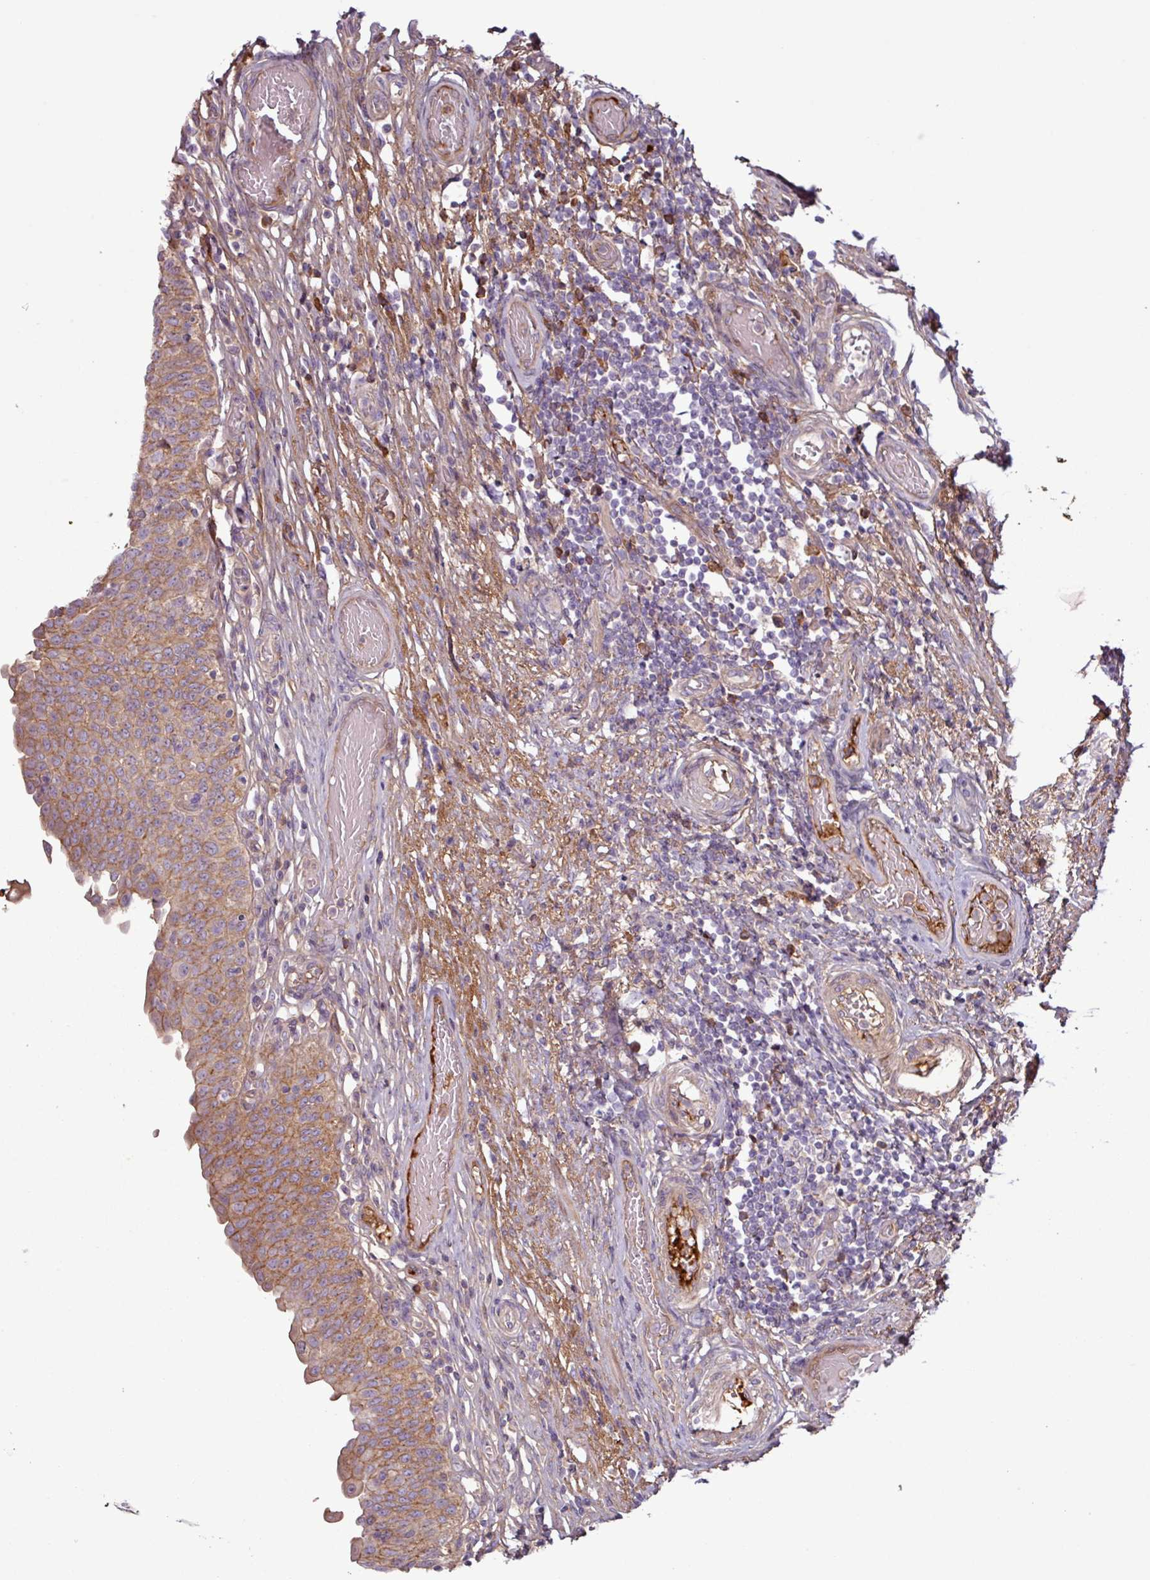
{"staining": {"intensity": "moderate", "quantity": "25%-75%", "location": "cytoplasmic/membranous"}, "tissue": "urinary bladder", "cell_type": "Urothelial cells", "image_type": "normal", "snomed": [{"axis": "morphology", "description": "Normal tissue, NOS"}, {"axis": "topography", "description": "Urinary bladder"}], "caption": "This photomicrograph demonstrates immunohistochemistry staining of unremarkable human urinary bladder, with medium moderate cytoplasmic/membranous expression in about 25%-75% of urothelial cells.", "gene": "C4A", "patient": {"sex": "male", "age": 71}}